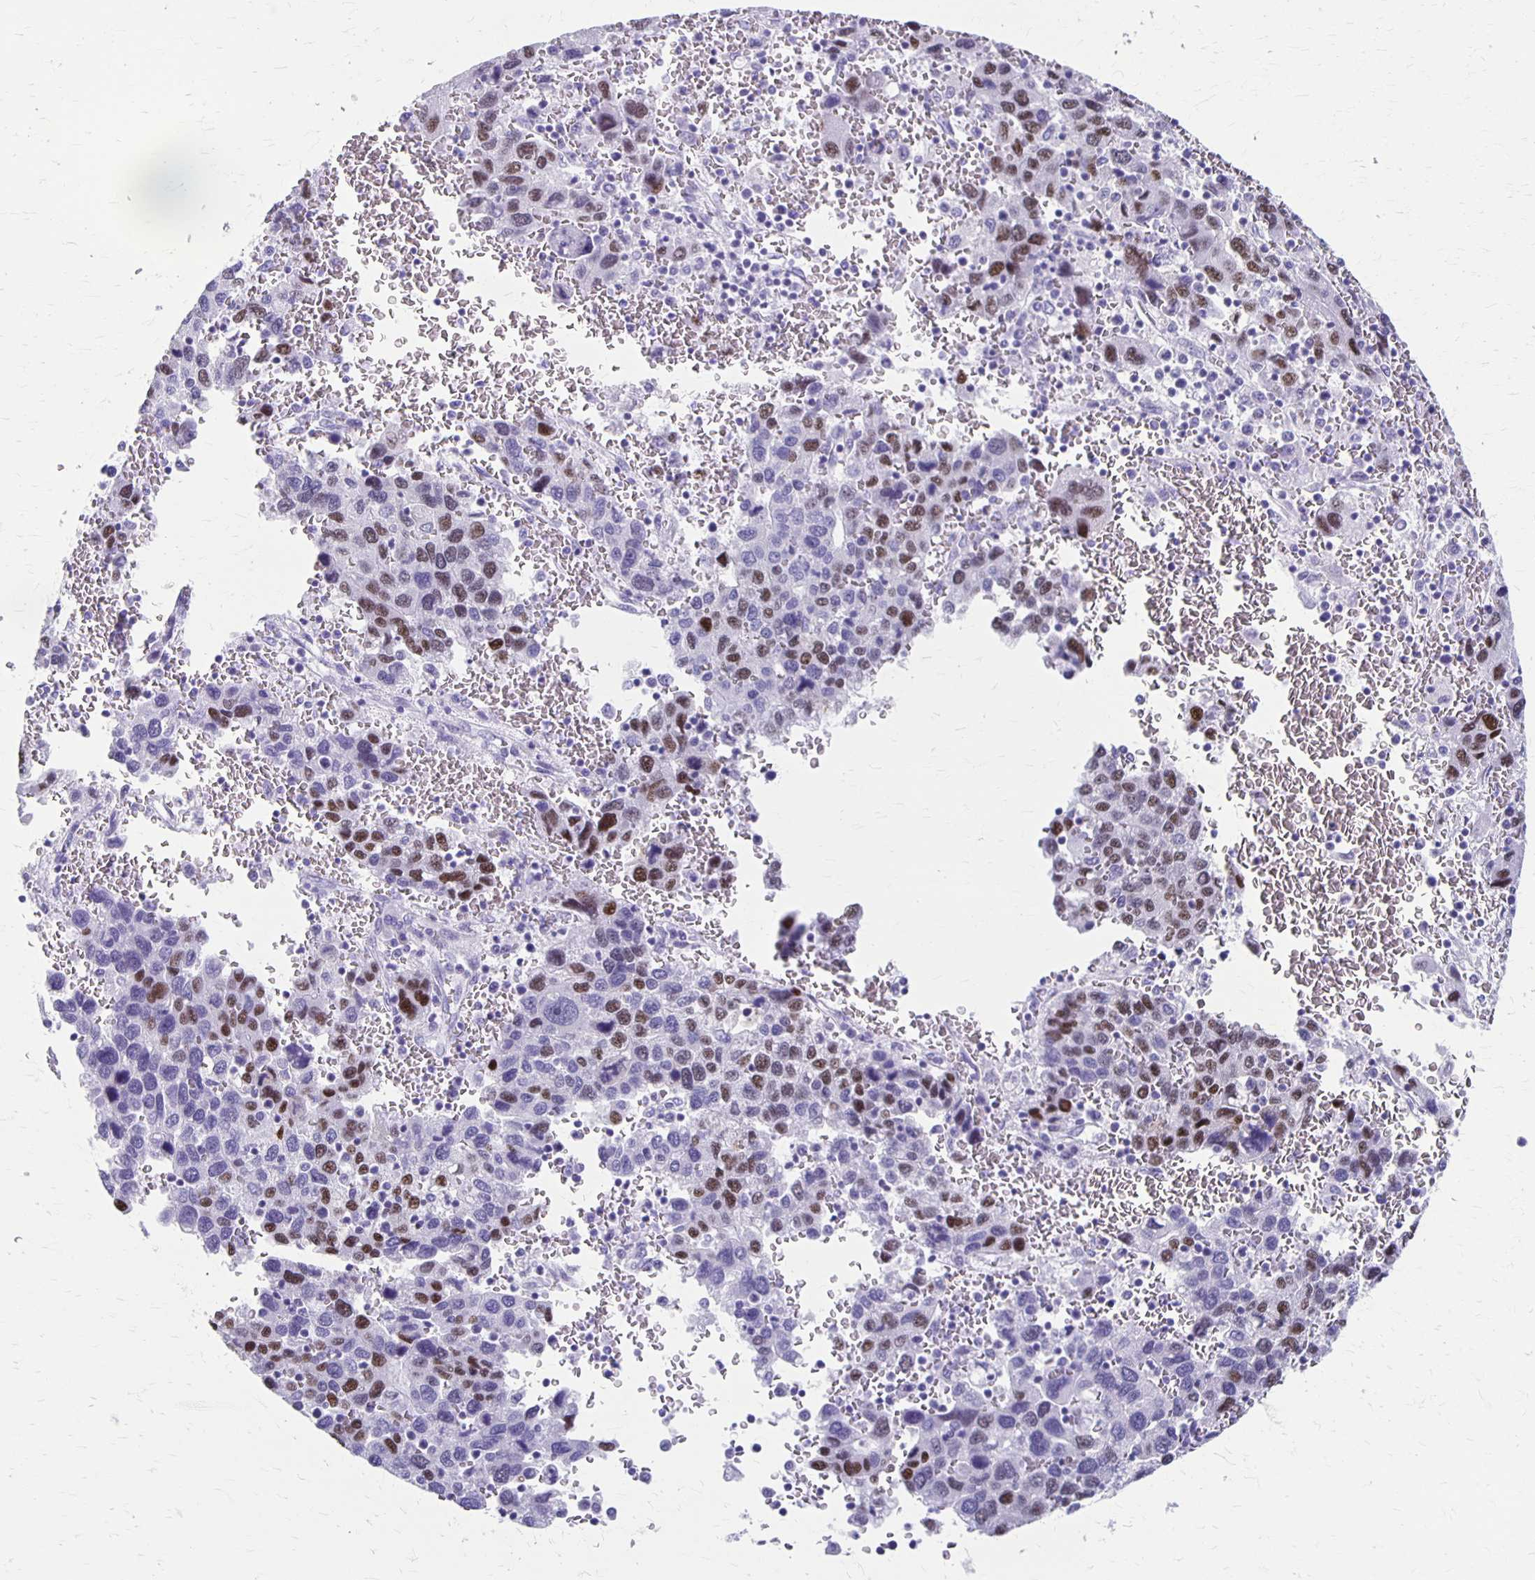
{"staining": {"intensity": "moderate", "quantity": "25%-75%", "location": "nuclear"}, "tissue": "liver cancer", "cell_type": "Tumor cells", "image_type": "cancer", "snomed": [{"axis": "morphology", "description": "Carcinoma, Hepatocellular, NOS"}, {"axis": "topography", "description": "Liver"}], "caption": "Liver cancer (hepatocellular carcinoma) stained with DAB IHC exhibits medium levels of moderate nuclear staining in approximately 25%-75% of tumor cells. The protein of interest is stained brown, and the nuclei are stained in blue (DAB IHC with brightfield microscopy, high magnification).", "gene": "MAGEC2", "patient": {"sex": "male", "age": 69}}